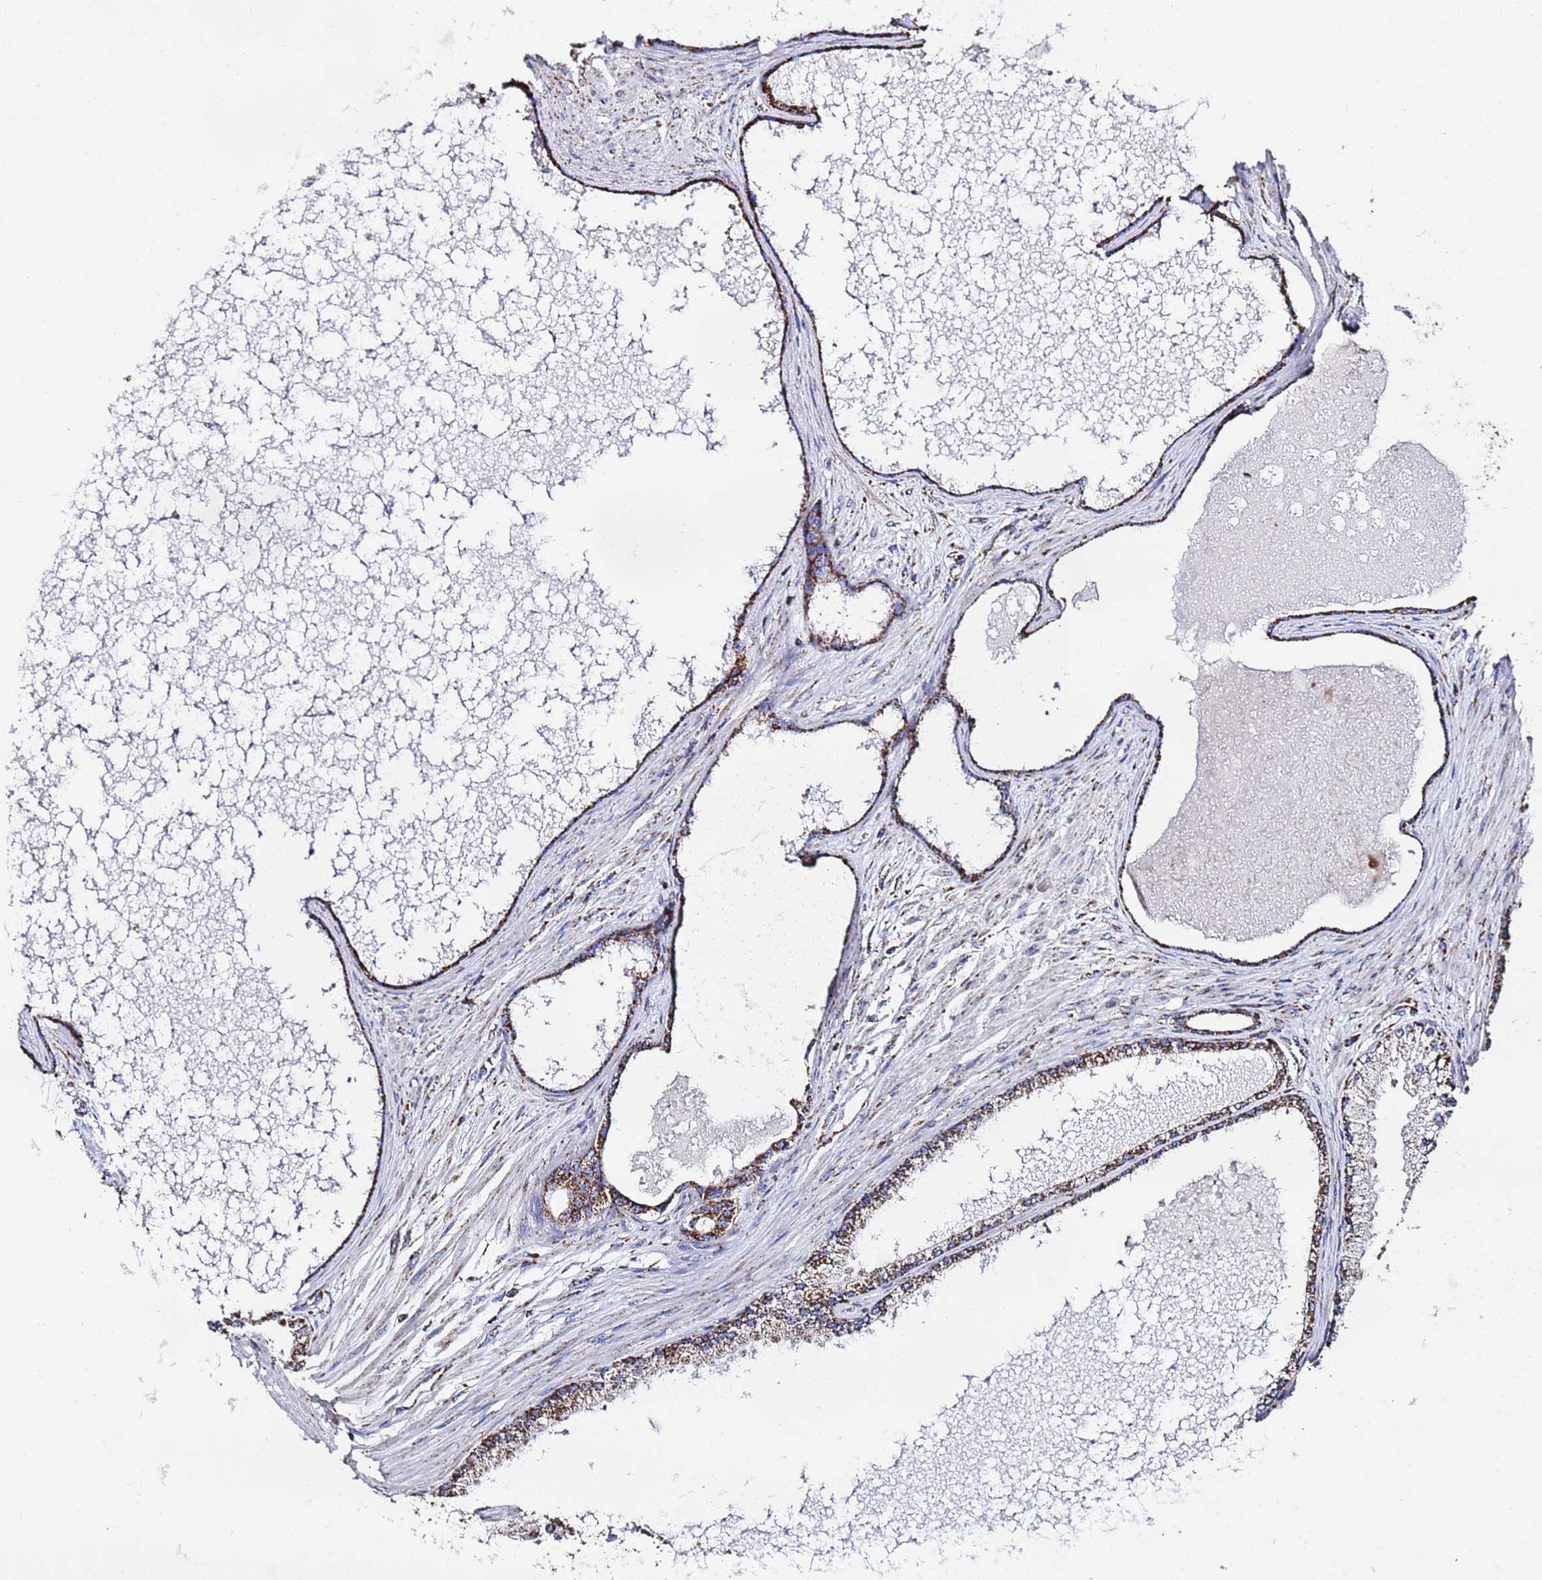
{"staining": {"intensity": "strong", "quantity": ">75%", "location": "cytoplasmic/membranous"}, "tissue": "prostate cancer", "cell_type": "Tumor cells", "image_type": "cancer", "snomed": [{"axis": "morphology", "description": "Adenocarcinoma, Low grade"}, {"axis": "topography", "description": "Prostate"}], "caption": "A micrograph of human low-grade adenocarcinoma (prostate) stained for a protein exhibits strong cytoplasmic/membranous brown staining in tumor cells. The protein is shown in brown color, while the nuclei are stained blue.", "gene": "GLUD1", "patient": {"sex": "male", "age": 63}}